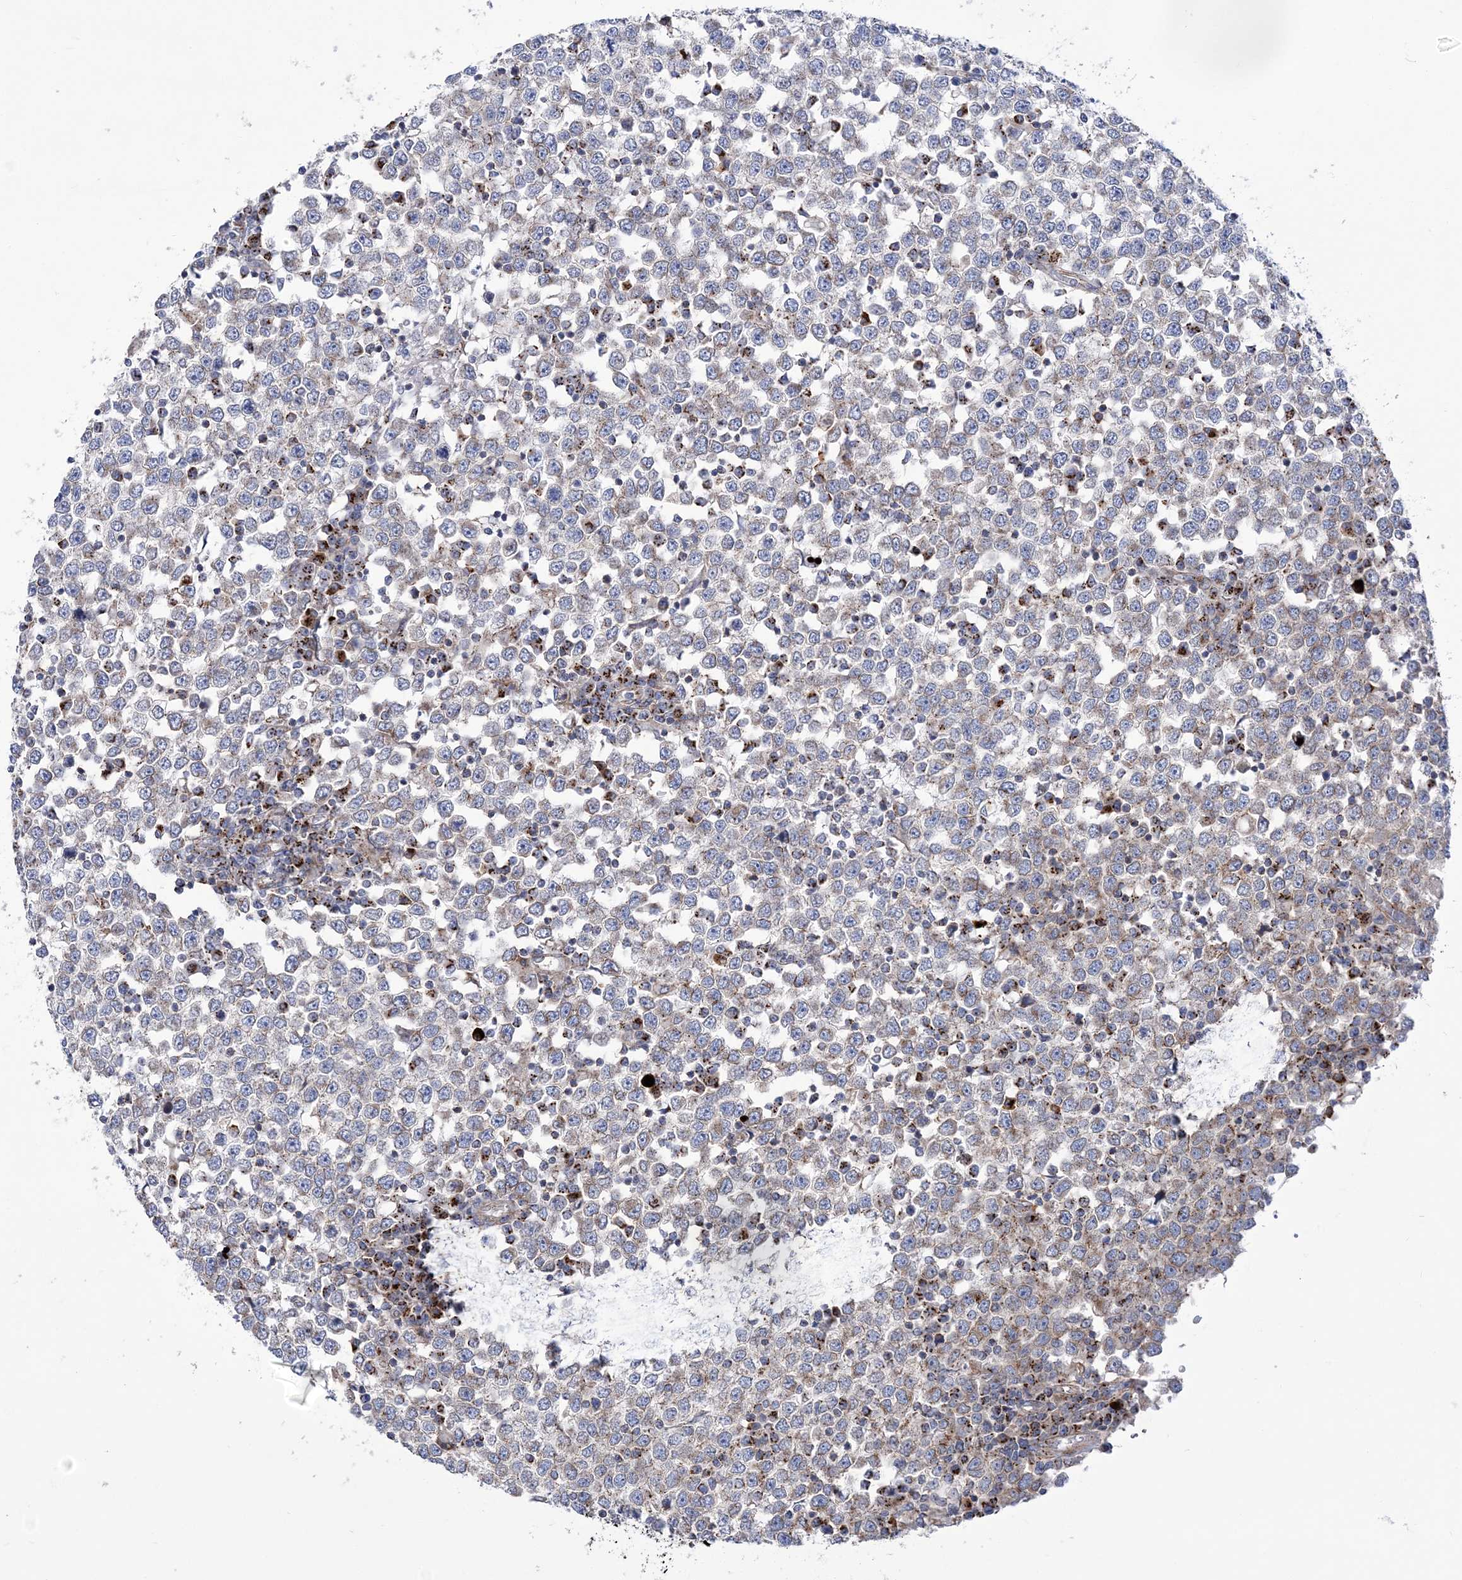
{"staining": {"intensity": "negative", "quantity": "none", "location": "none"}, "tissue": "testis cancer", "cell_type": "Tumor cells", "image_type": "cancer", "snomed": [{"axis": "morphology", "description": "Seminoma, NOS"}, {"axis": "topography", "description": "Testis"}], "caption": "Protein analysis of testis cancer (seminoma) exhibits no significant positivity in tumor cells.", "gene": "COPB2", "patient": {"sex": "male", "age": 65}}